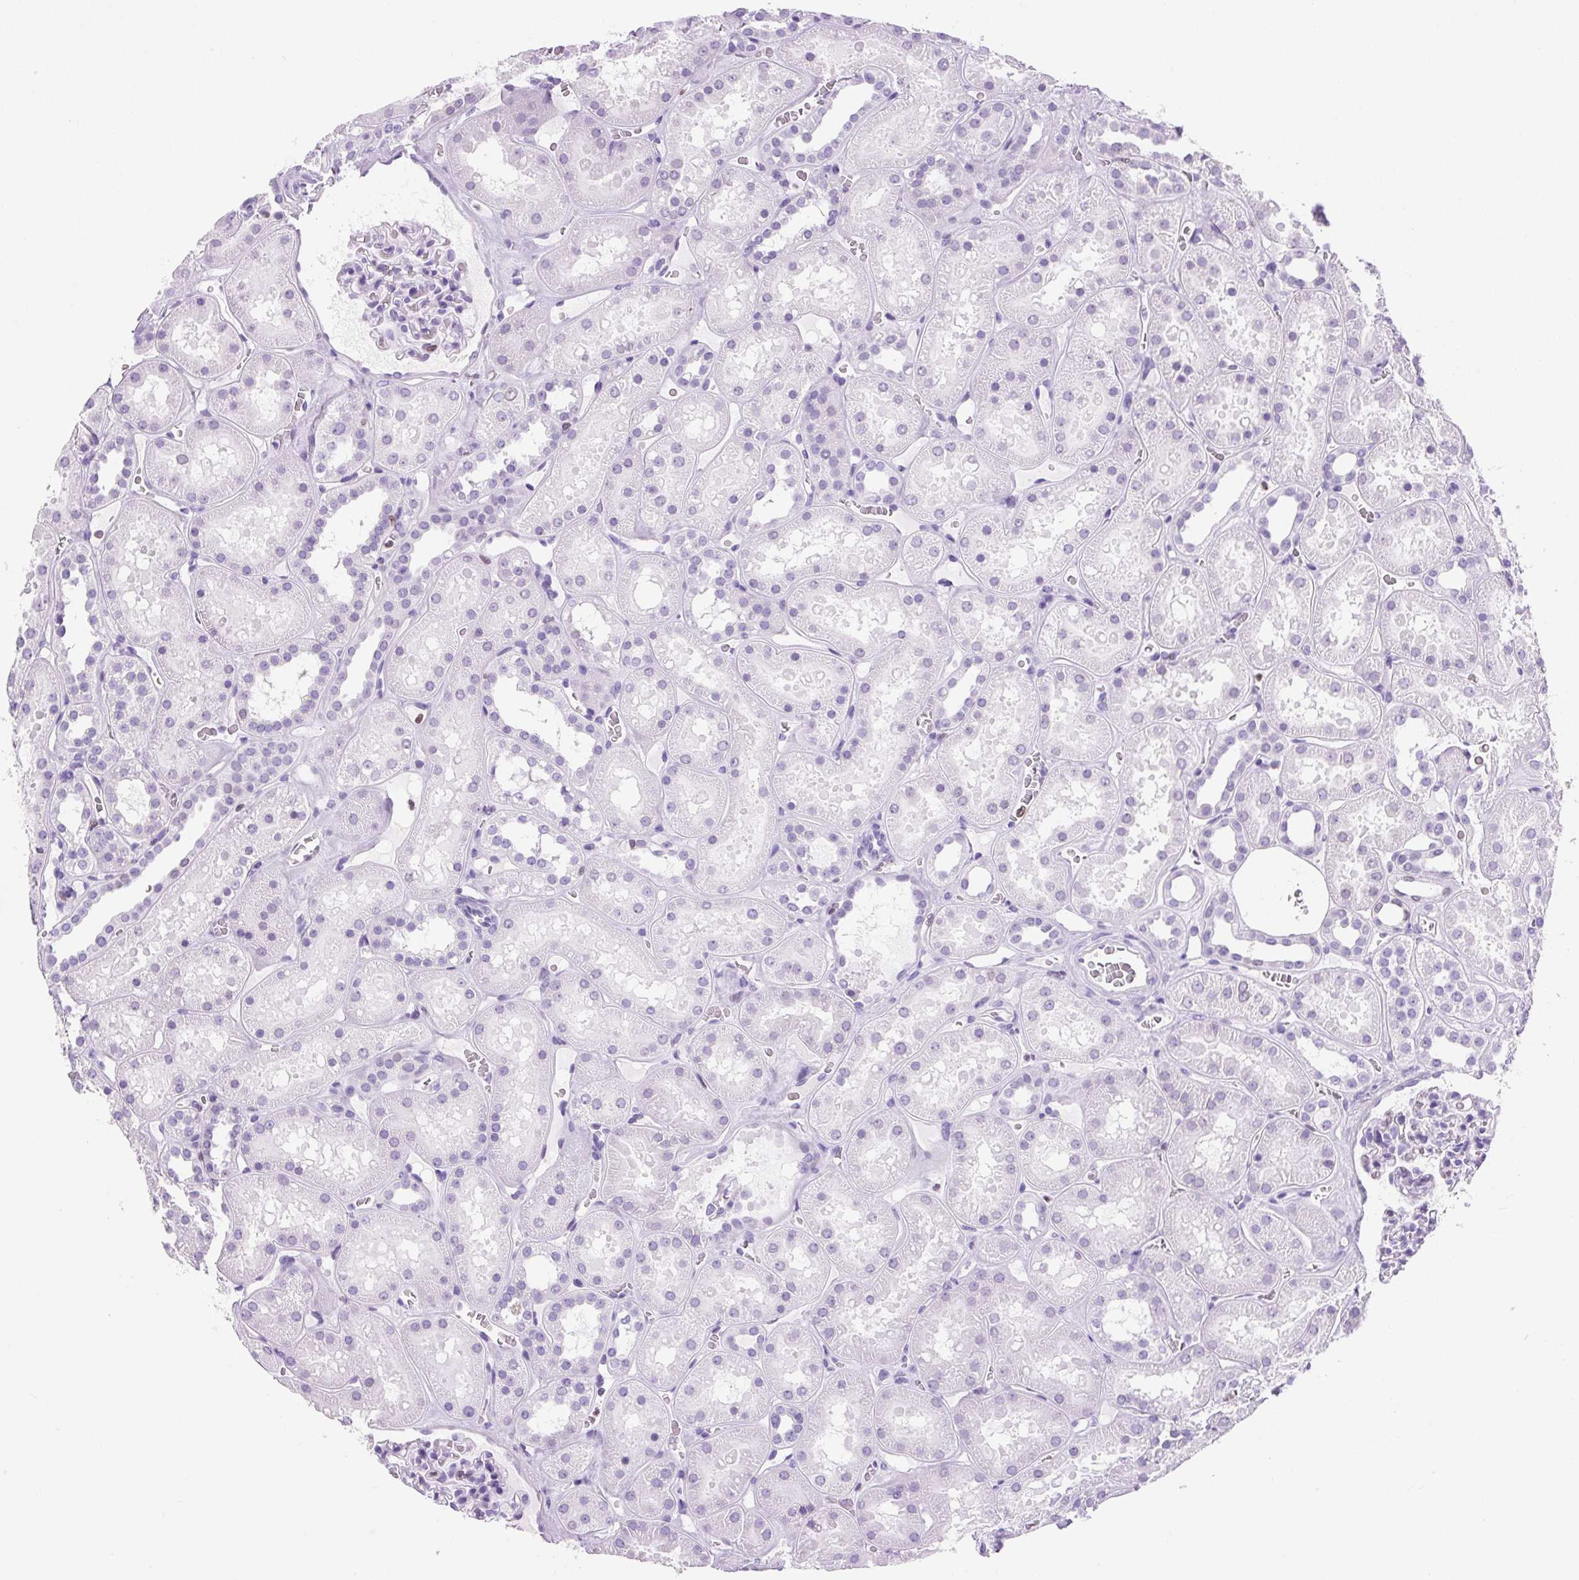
{"staining": {"intensity": "negative", "quantity": "none", "location": "none"}, "tissue": "kidney", "cell_type": "Cells in glomeruli", "image_type": "normal", "snomed": [{"axis": "morphology", "description": "Normal tissue, NOS"}, {"axis": "topography", "description": "Kidney"}], "caption": "This micrograph is of benign kidney stained with immunohistochemistry to label a protein in brown with the nuclei are counter-stained blue. There is no positivity in cells in glomeruli.", "gene": "VPREB1", "patient": {"sex": "female", "age": 41}}